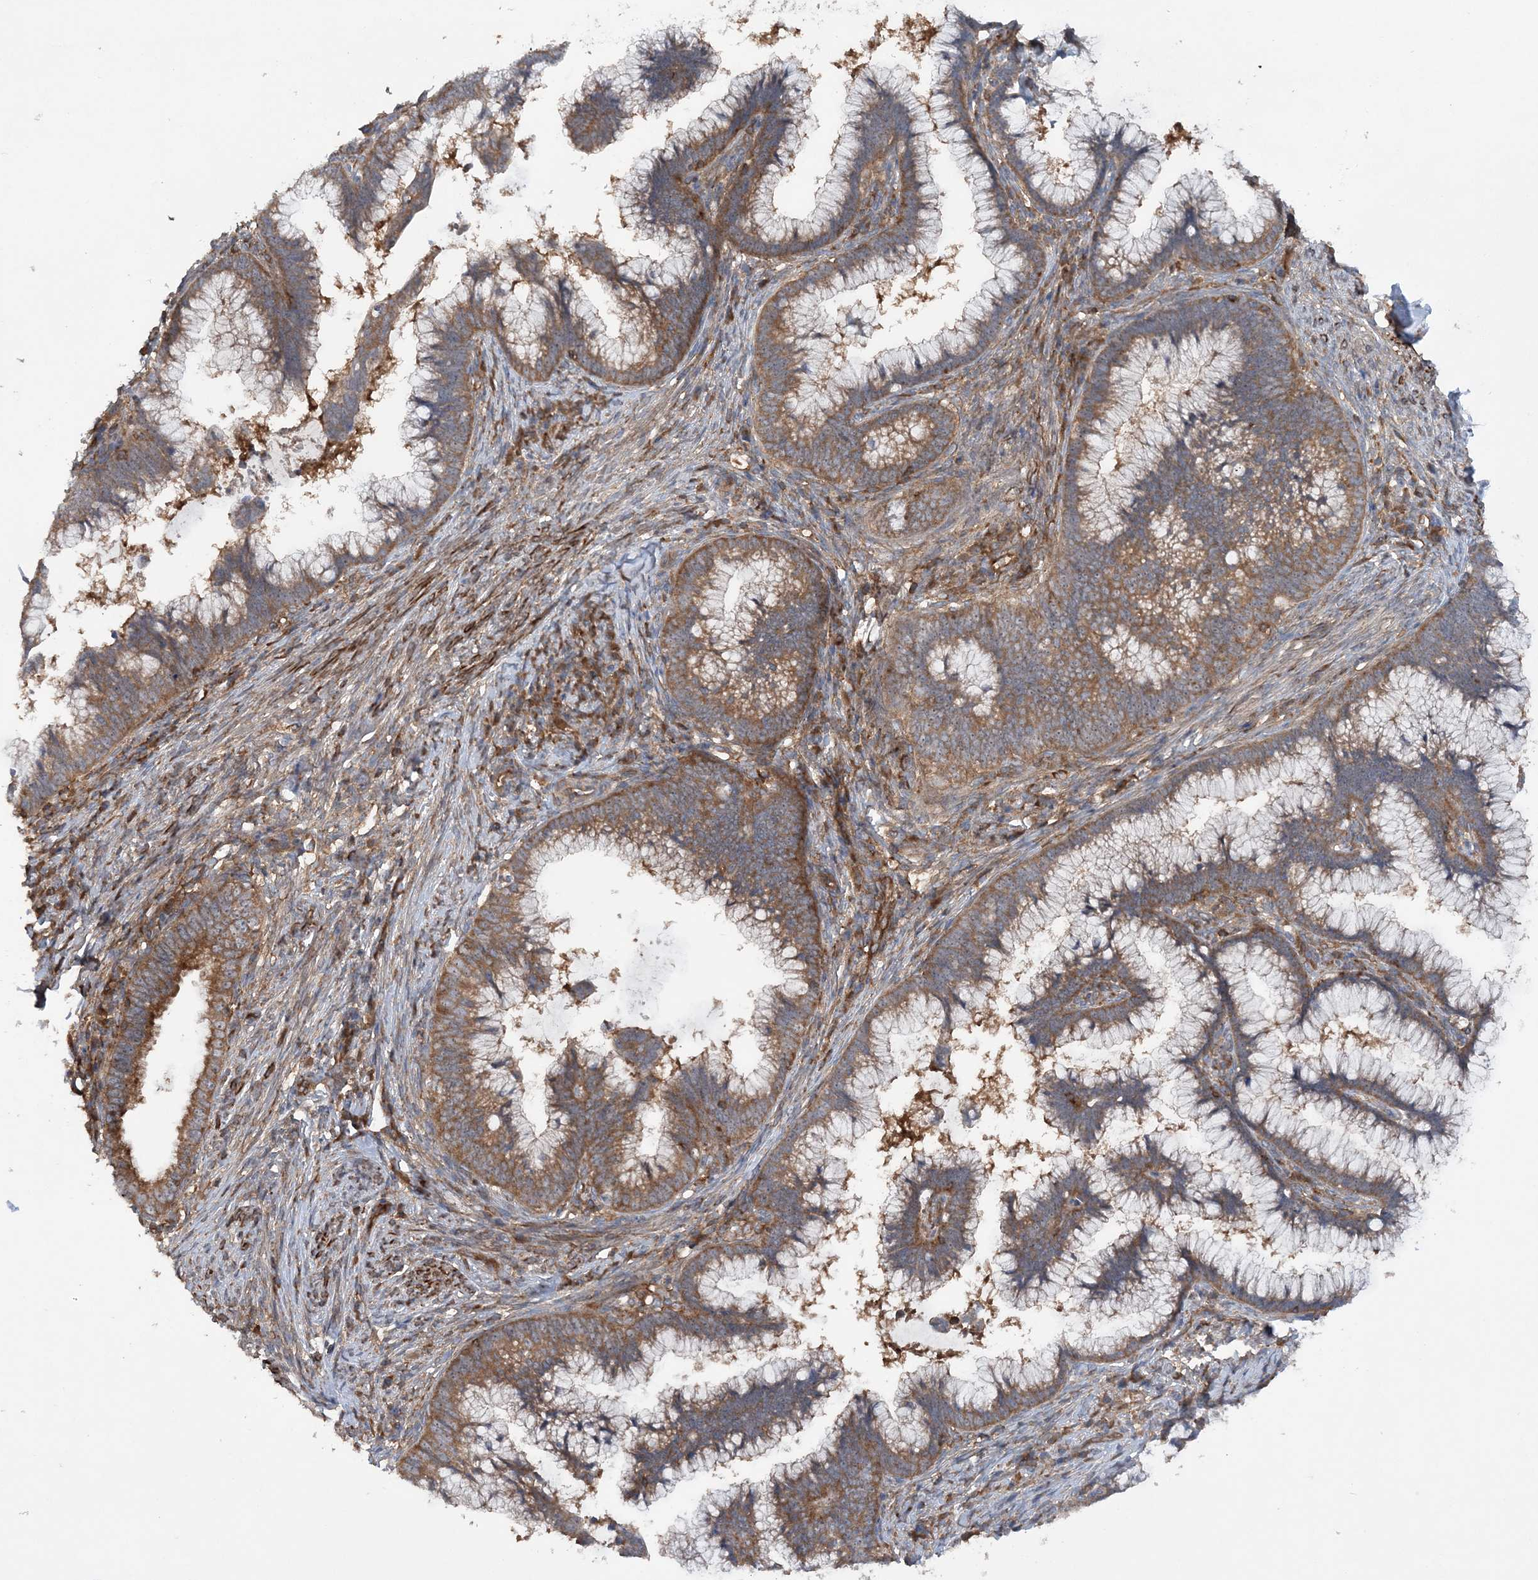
{"staining": {"intensity": "moderate", "quantity": ">75%", "location": "cytoplasmic/membranous"}, "tissue": "cervical cancer", "cell_type": "Tumor cells", "image_type": "cancer", "snomed": [{"axis": "morphology", "description": "Adenocarcinoma, NOS"}, {"axis": "topography", "description": "Cervix"}], "caption": "Cervical cancer (adenocarcinoma) stained with a protein marker shows moderate staining in tumor cells.", "gene": "ACAP2", "patient": {"sex": "female", "age": 36}}